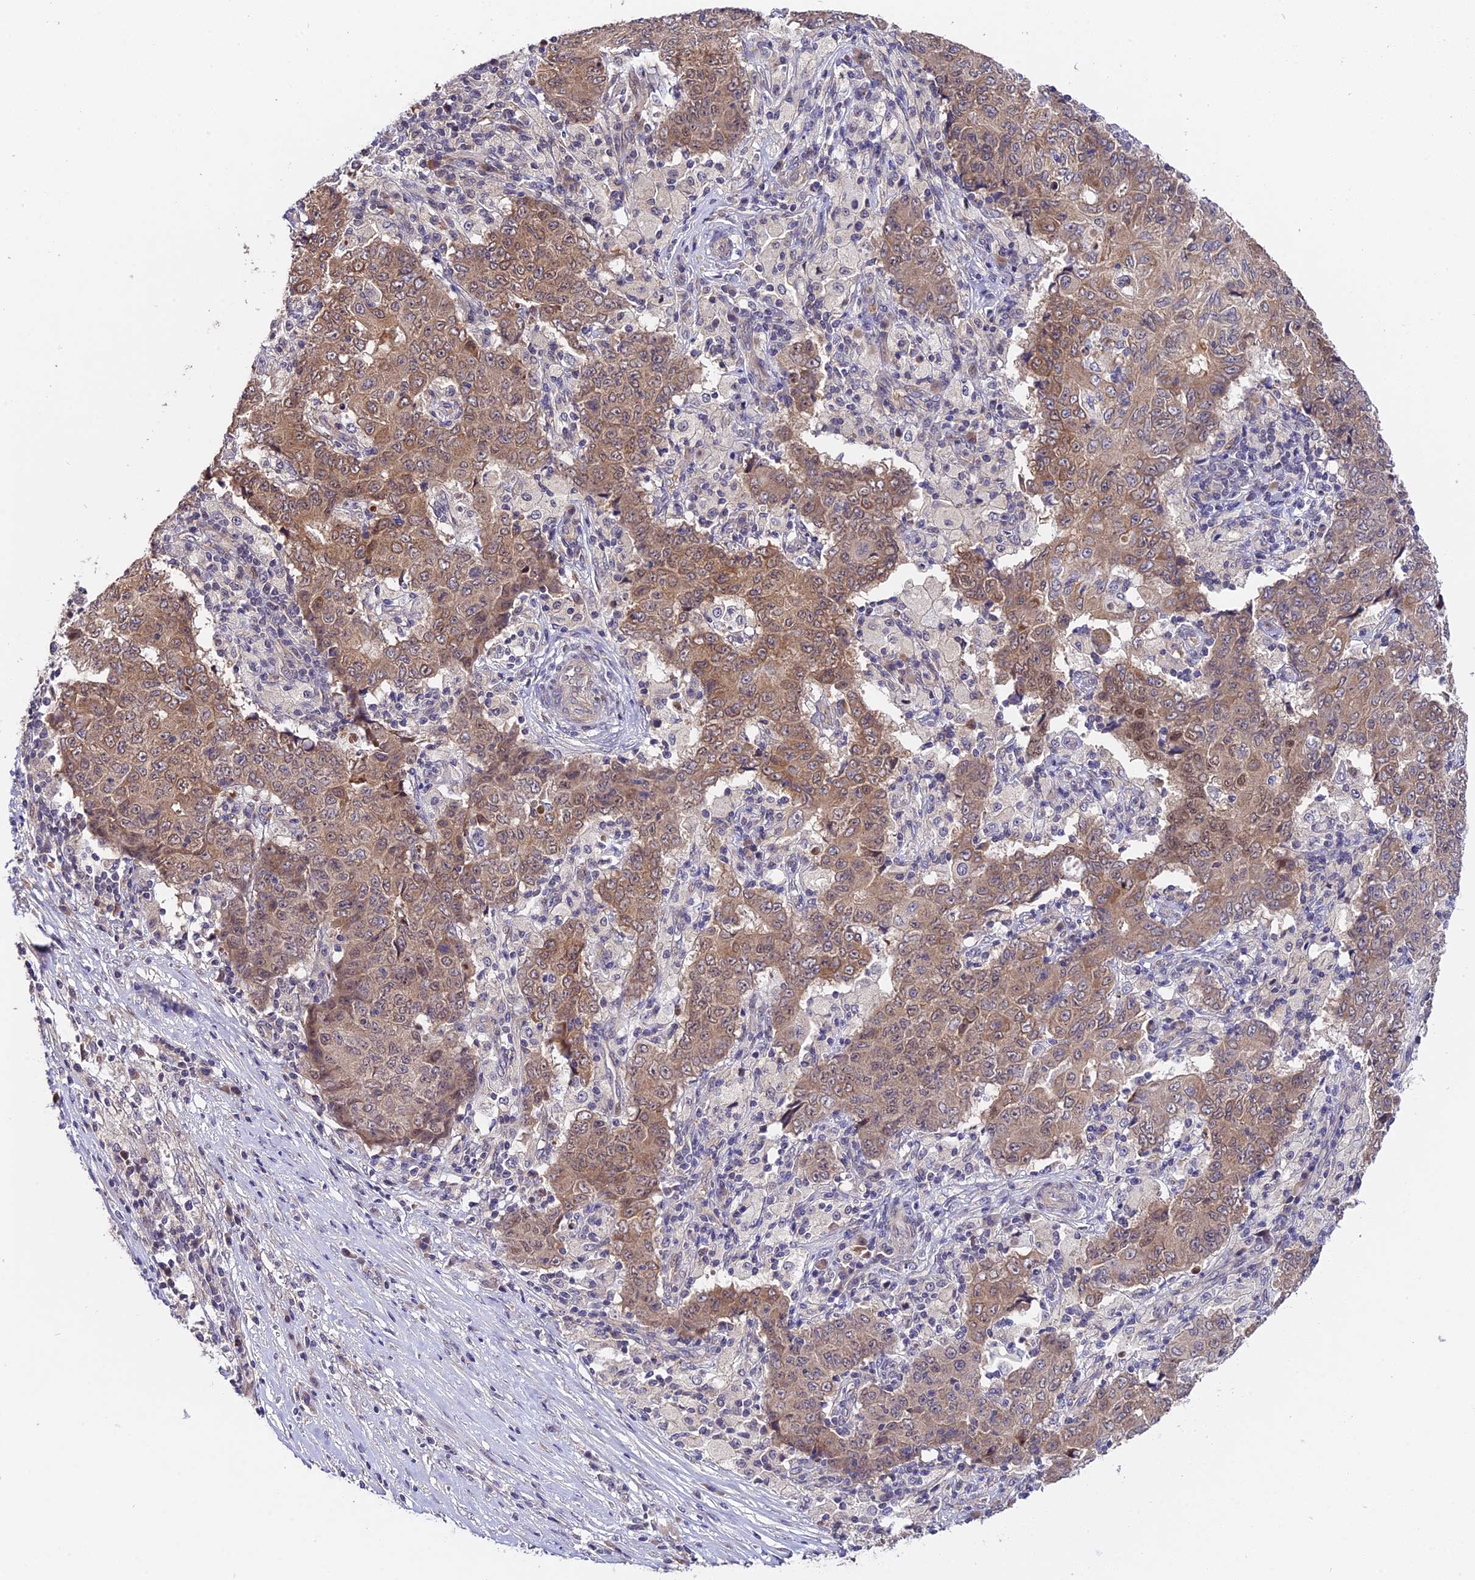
{"staining": {"intensity": "moderate", "quantity": ">75%", "location": "cytoplasmic/membranous"}, "tissue": "ovarian cancer", "cell_type": "Tumor cells", "image_type": "cancer", "snomed": [{"axis": "morphology", "description": "Carcinoma, endometroid"}, {"axis": "topography", "description": "Ovary"}], "caption": "A medium amount of moderate cytoplasmic/membranous expression is identified in approximately >75% of tumor cells in ovarian cancer (endometroid carcinoma) tissue.", "gene": "TRMT1", "patient": {"sex": "female", "age": 42}}